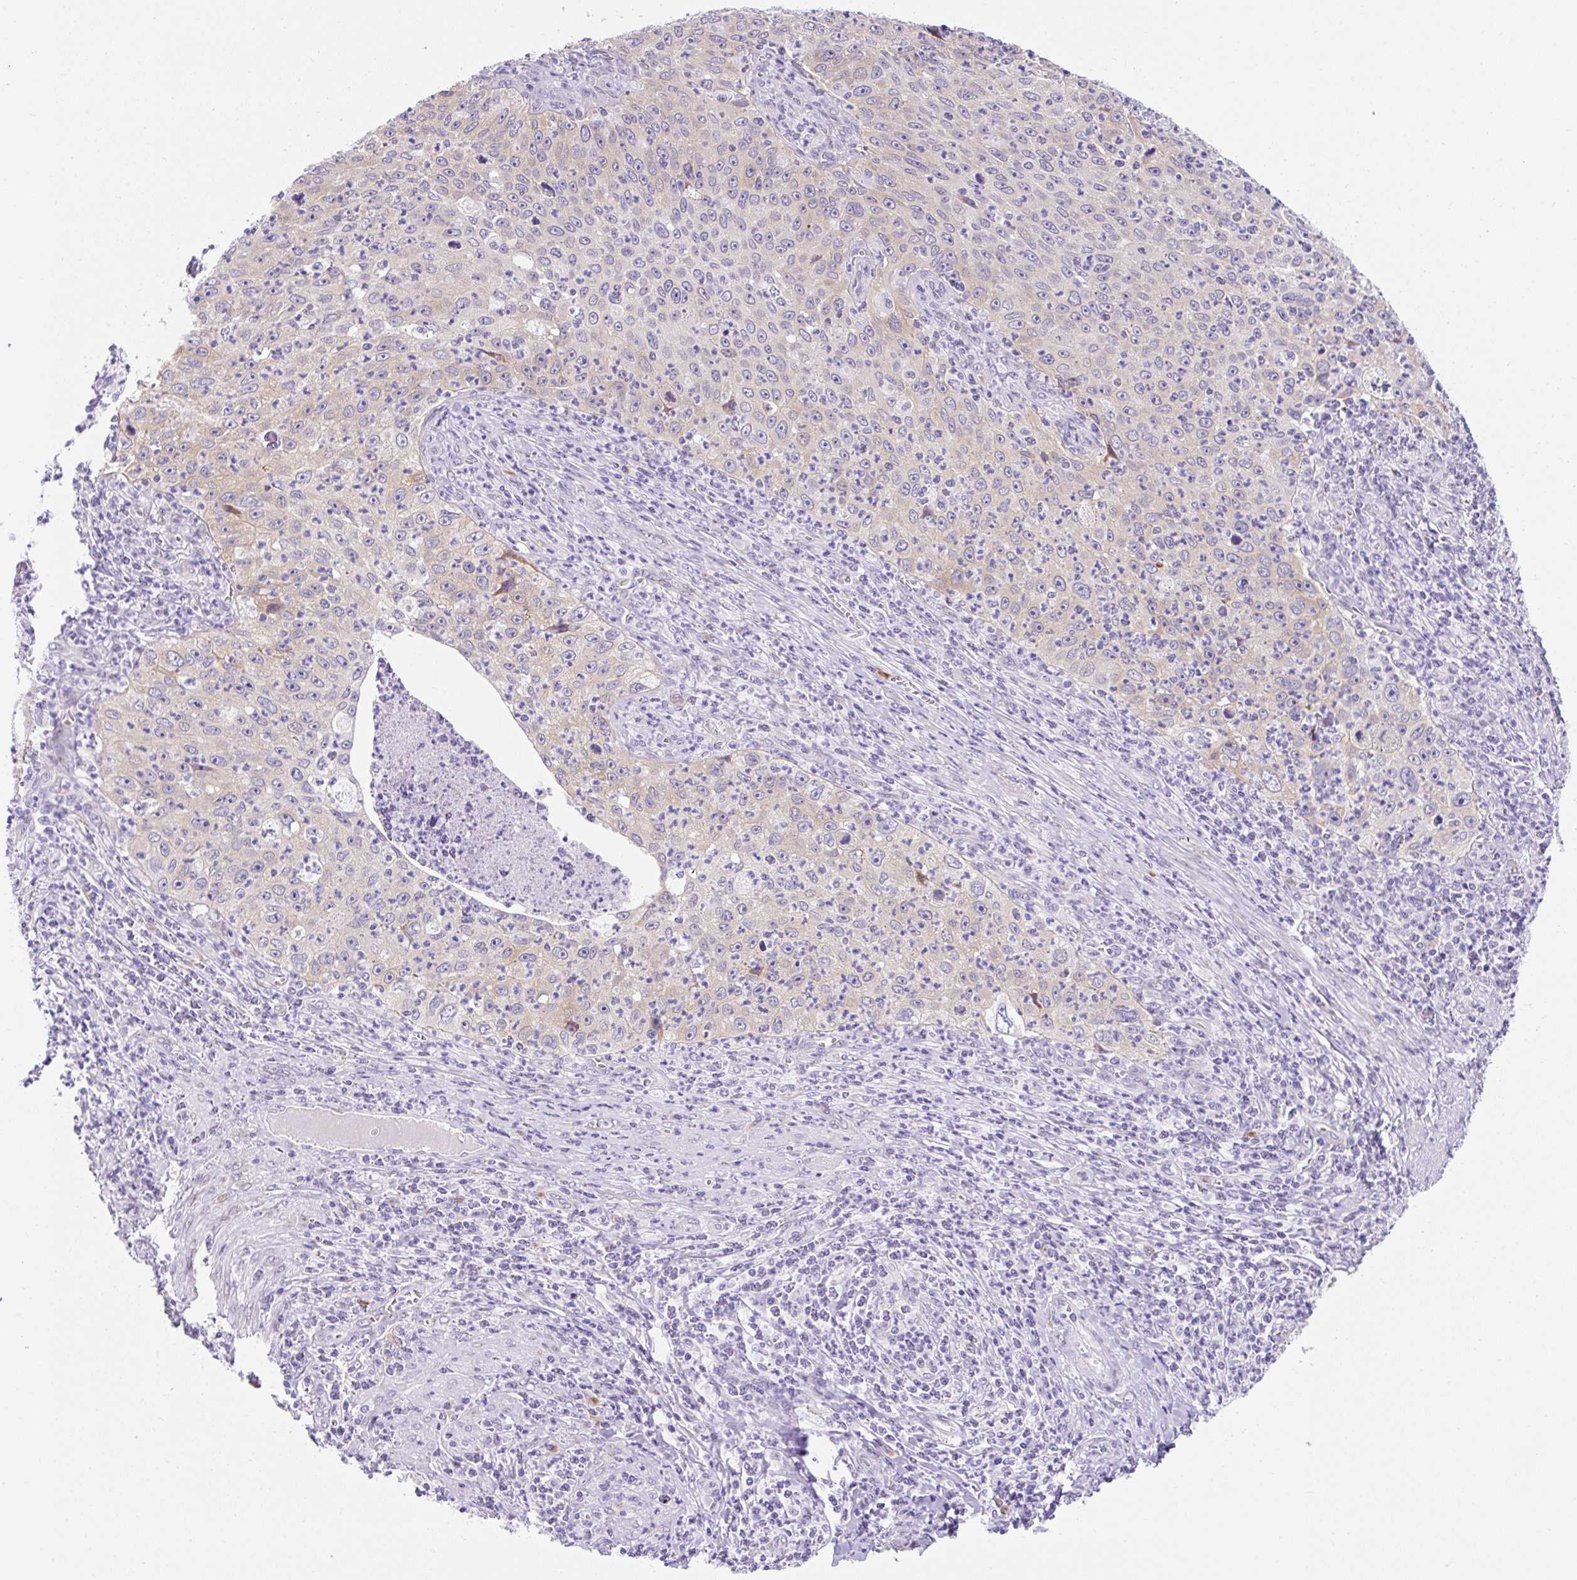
{"staining": {"intensity": "moderate", "quantity": "25%-75%", "location": "cytoplasmic/membranous"}, "tissue": "cervical cancer", "cell_type": "Tumor cells", "image_type": "cancer", "snomed": [{"axis": "morphology", "description": "Squamous cell carcinoma, NOS"}, {"axis": "topography", "description": "Cervix"}], "caption": "Cervical cancer (squamous cell carcinoma) tissue demonstrates moderate cytoplasmic/membranous positivity in about 25%-75% of tumor cells, visualized by immunohistochemistry. (IHC, brightfield microscopy, high magnification).", "gene": "GOLGA8A", "patient": {"sex": "female", "age": 30}}